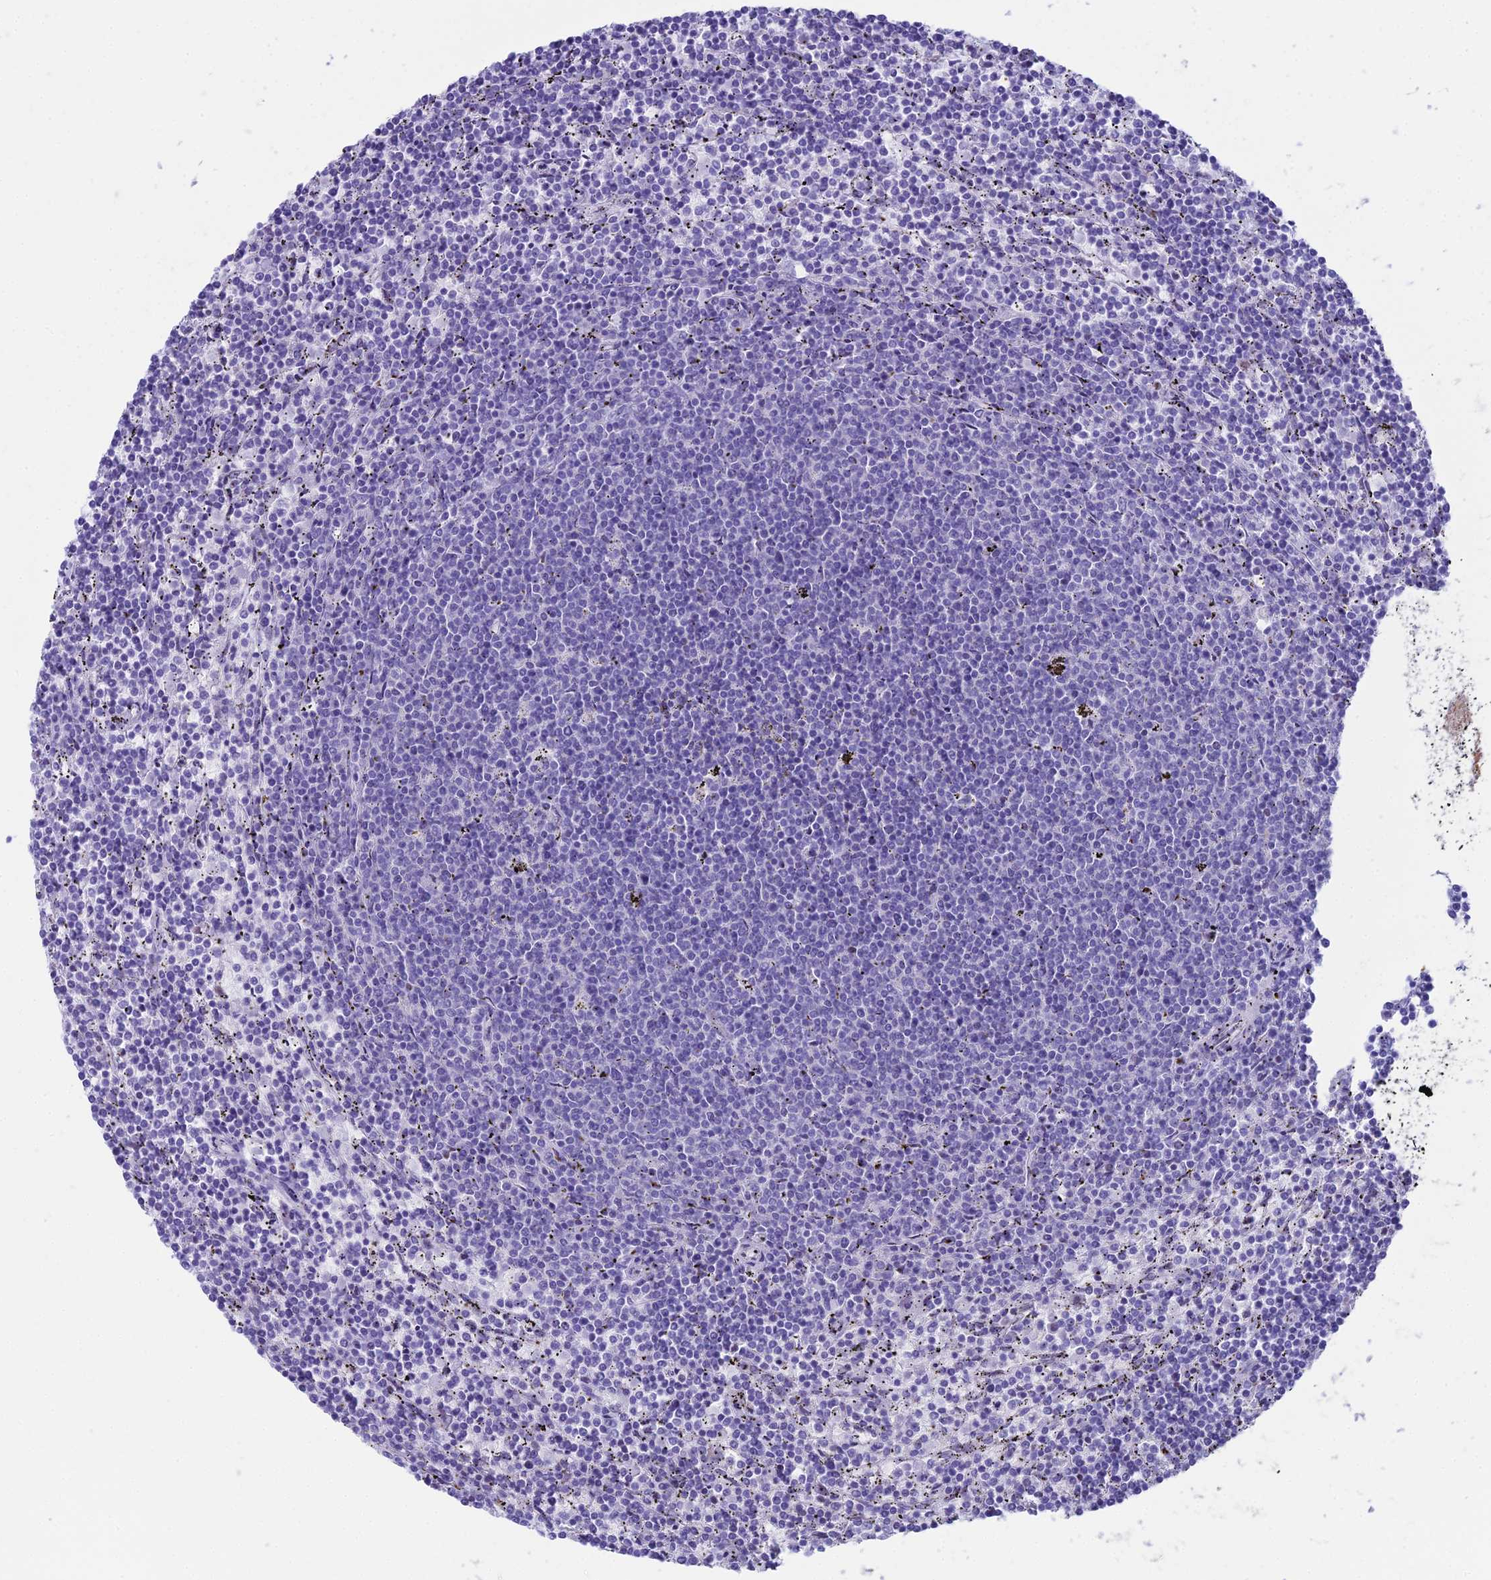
{"staining": {"intensity": "negative", "quantity": "none", "location": "none"}, "tissue": "lymphoma", "cell_type": "Tumor cells", "image_type": "cancer", "snomed": [{"axis": "morphology", "description": "Malignant lymphoma, non-Hodgkin's type, Low grade"}, {"axis": "topography", "description": "Spleen"}], "caption": "An image of human low-grade malignant lymphoma, non-Hodgkin's type is negative for staining in tumor cells.", "gene": "CC2D2A", "patient": {"sex": "female", "age": 50}}